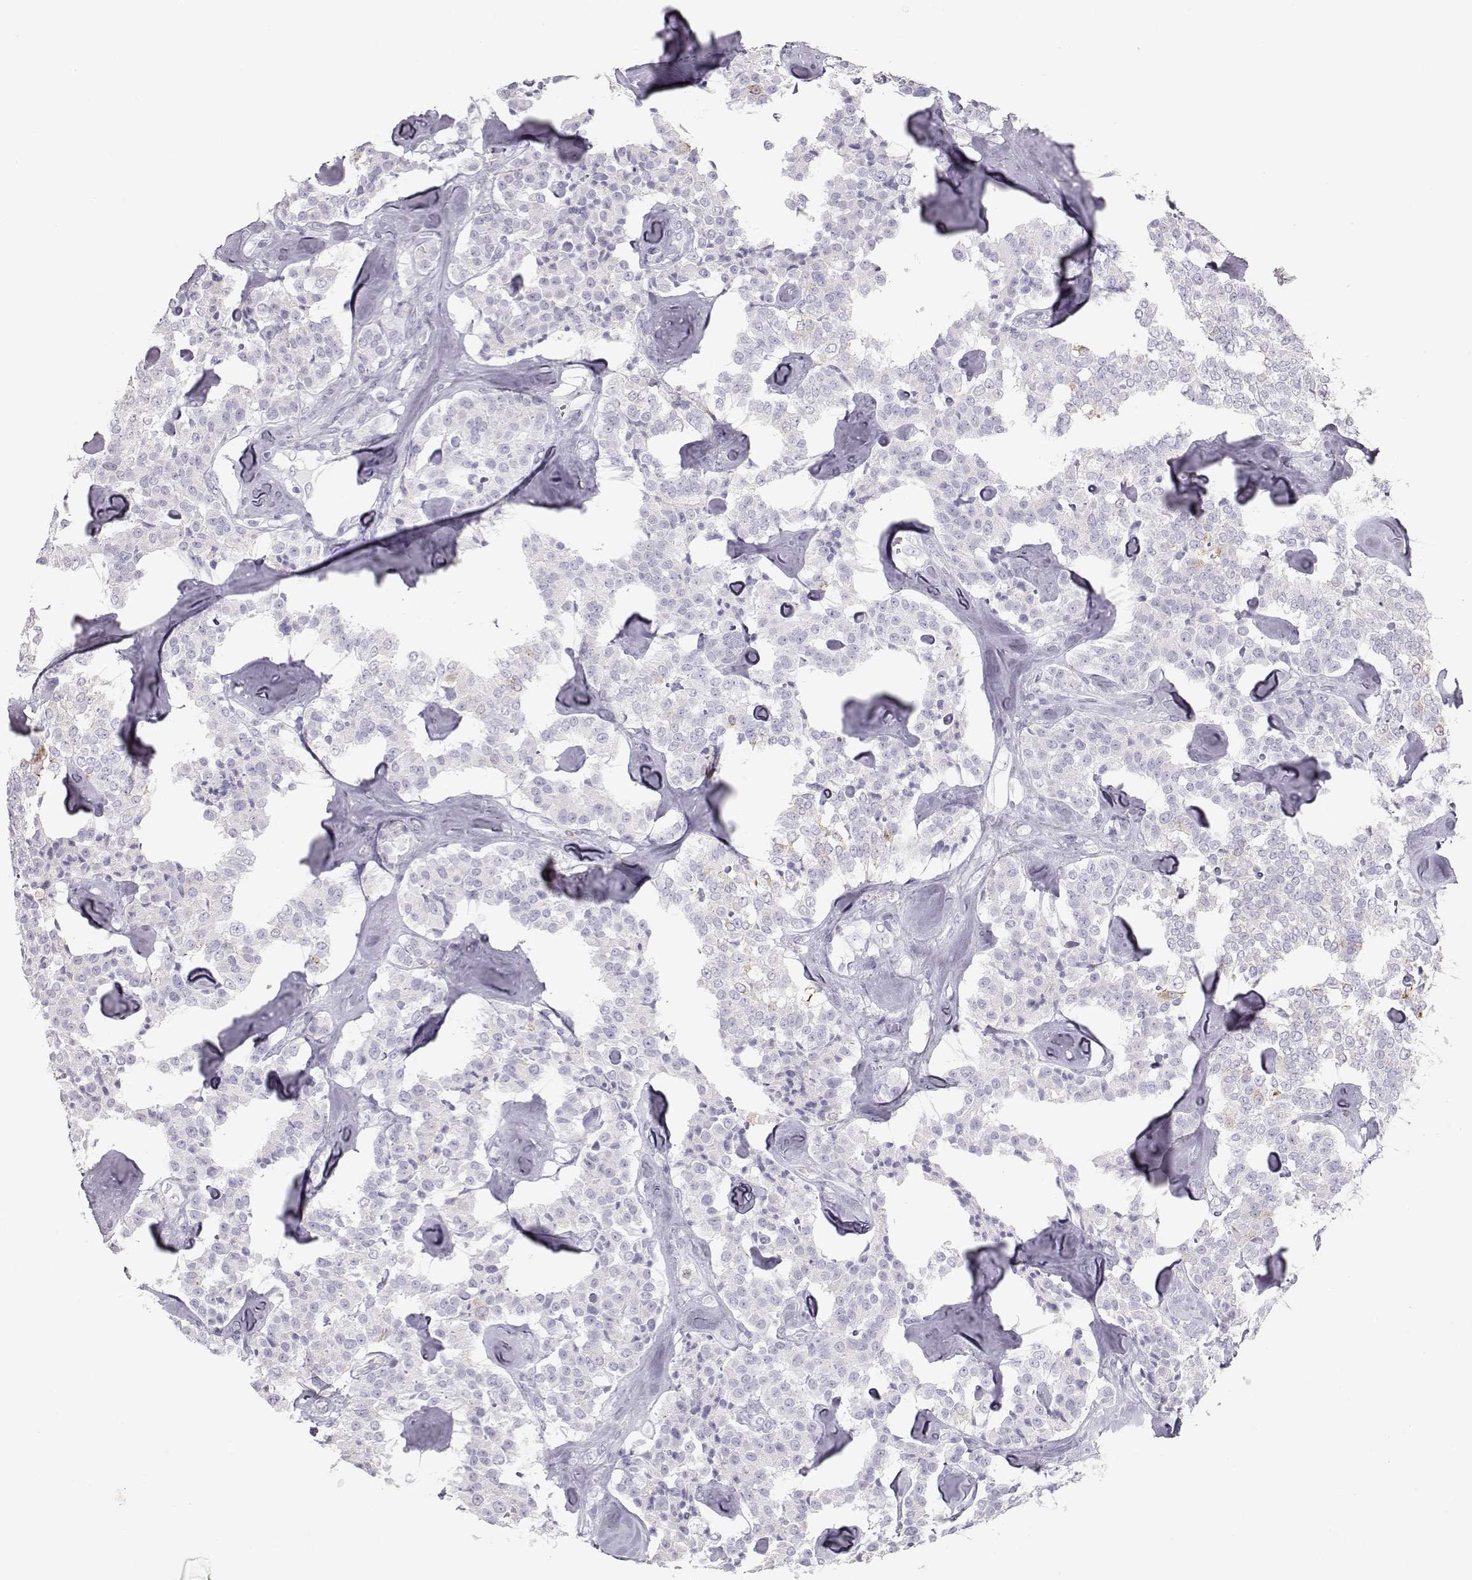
{"staining": {"intensity": "negative", "quantity": "none", "location": "none"}, "tissue": "carcinoid", "cell_type": "Tumor cells", "image_type": "cancer", "snomed": [{"axis": "morphology", "description": "Carcinoid, malignant, NOS"}, {"axis": "topography", "description": "Pancreas"}], "caption": "Immunohistochemical staining of malignant carcinoid exhibits no significant staining in tumor cells.", "gene": "MIP", "patient": {"sex": "male", "age": 41}}